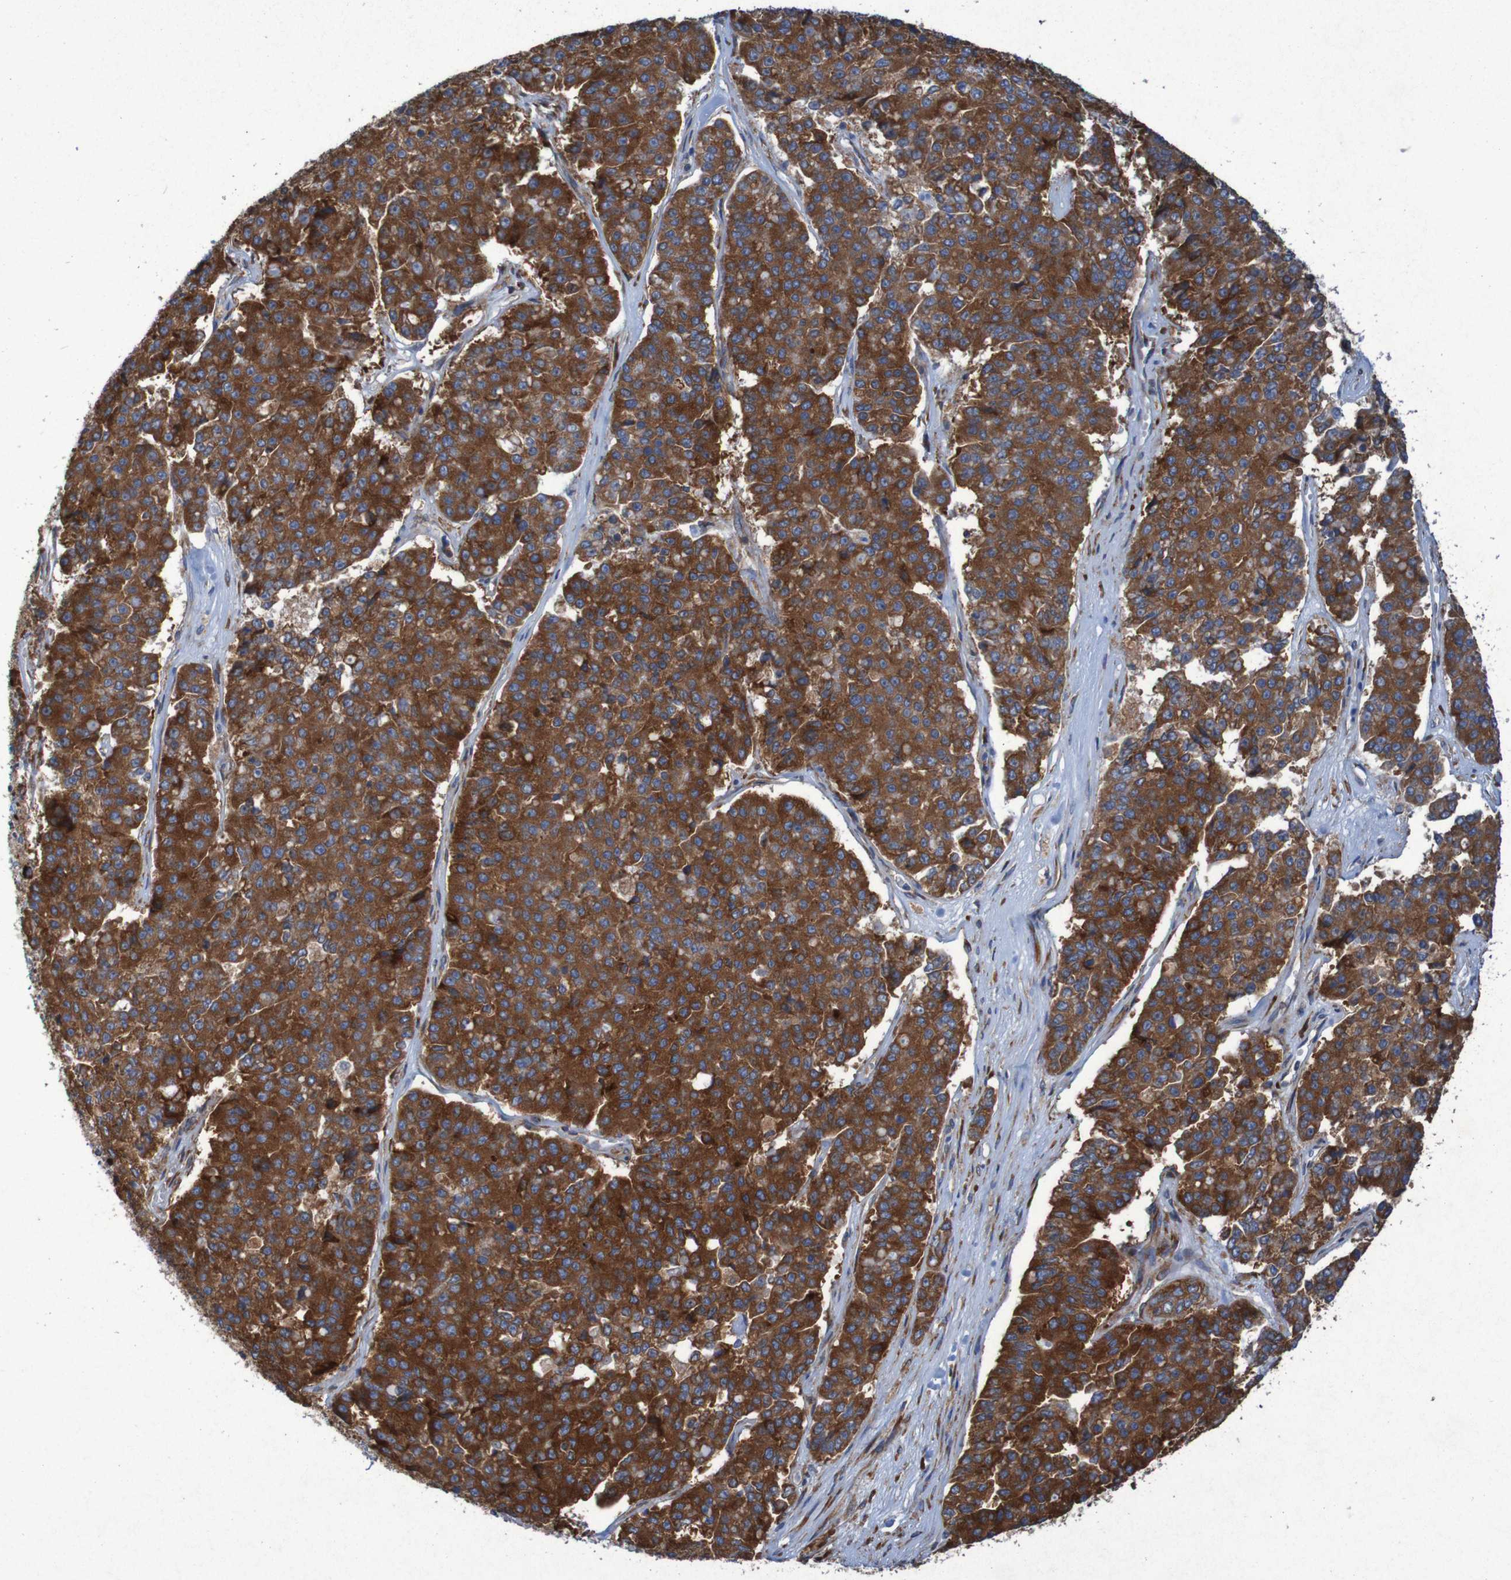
{"staining": {"intensity": "strong", "quantity": ">75%", "location": "cytoplasmic/membranous"}, "tissue": "pancreatic cancer", "cell_type": "Tumor cells", "image_type": "cancer", "snomed": [{"axis": "morphology", "description": "Adenocarcinoma, NOS"}, {"axis": "topography", "description": "Pancreas"}], "caption": "DAB immunohistochemical staining of human pancreatic cancer demonstrates strong cytoplasmic/membranous protein positivity in about >75% of tumor cells.", "gene": "RPL10", "patient": {"sex": "male", "age": 50}}